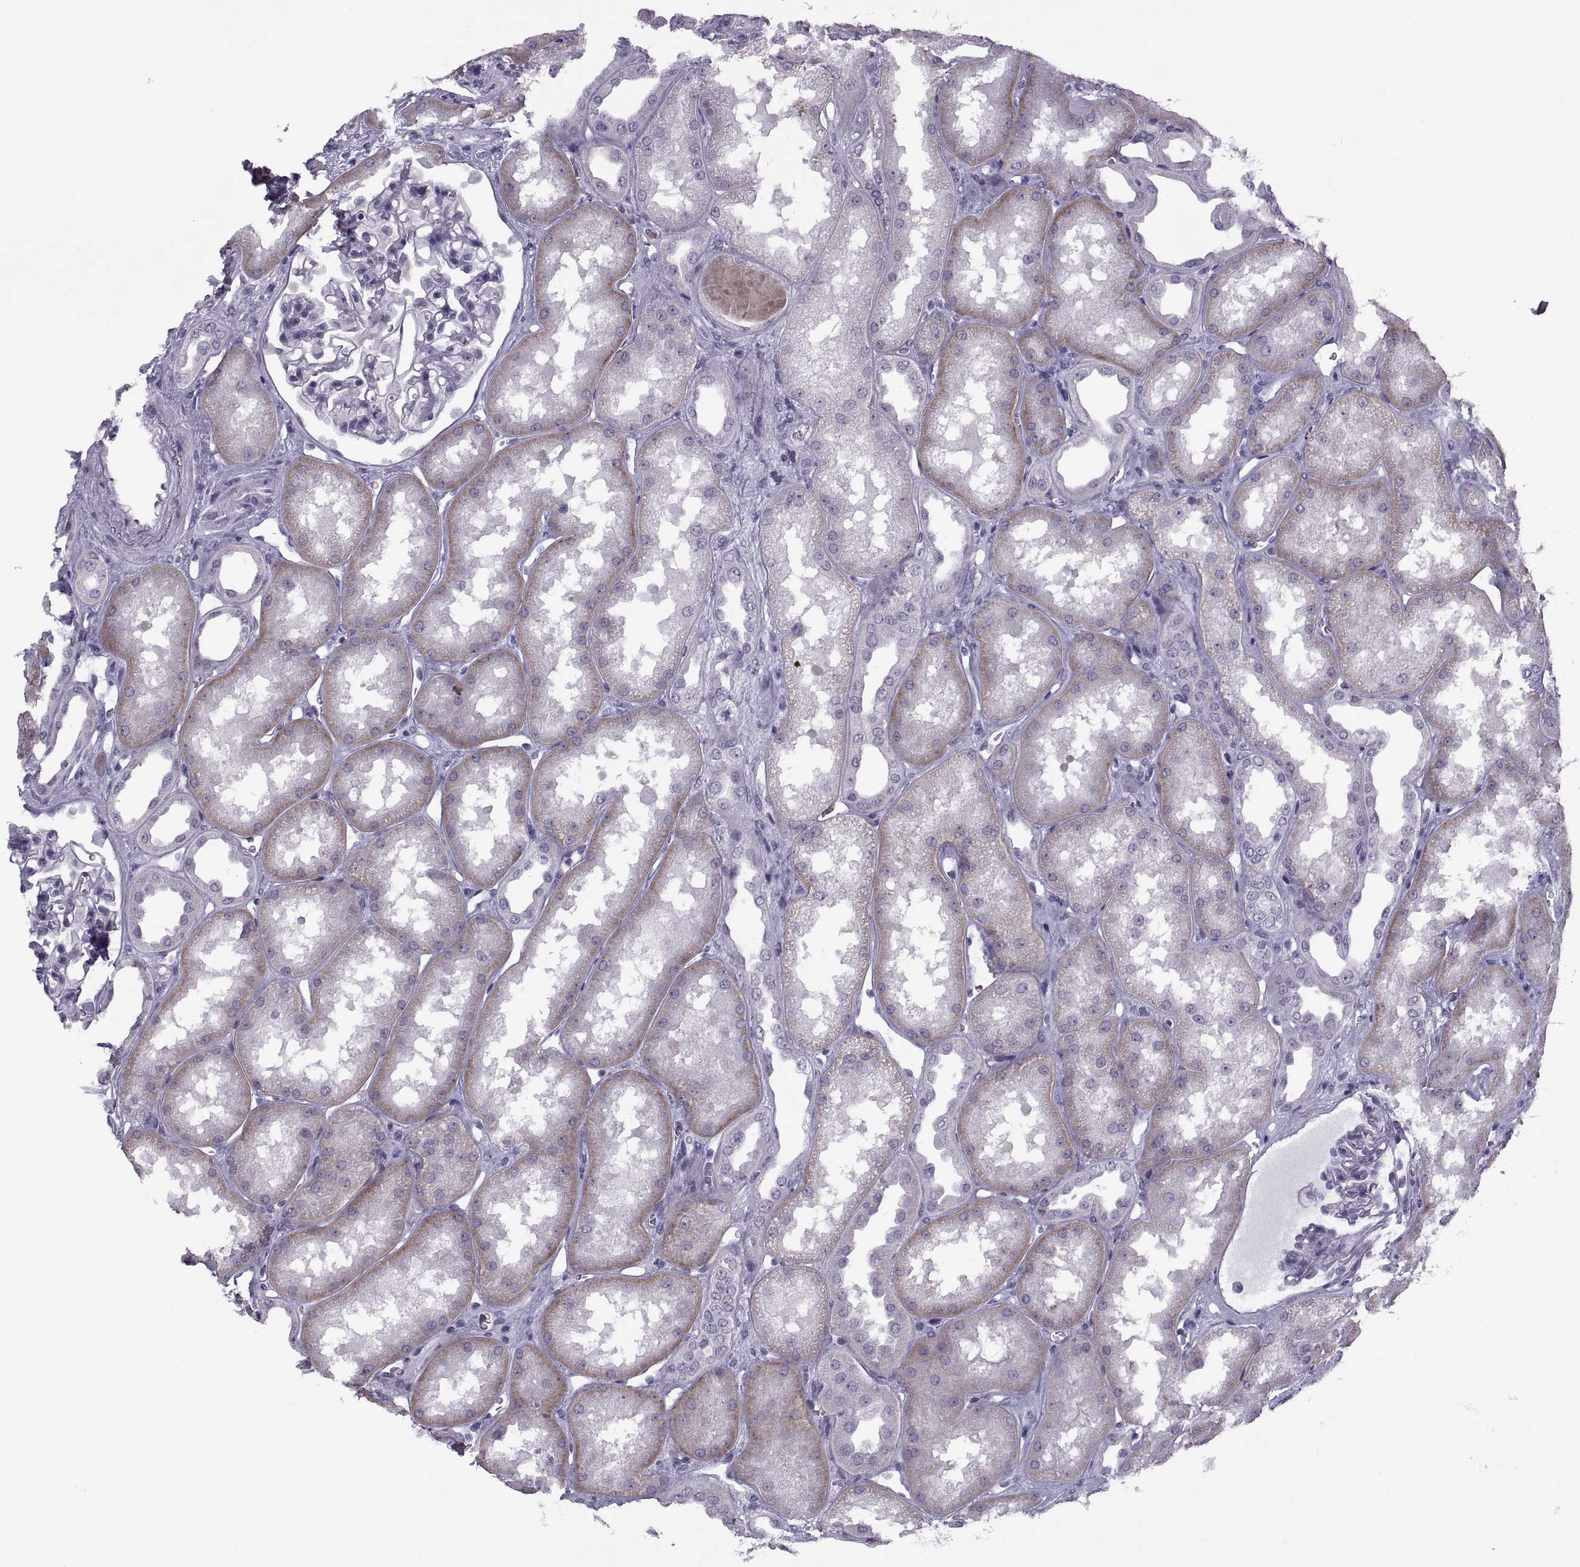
{"staining": {"intensity": "negative", "quantity": "none", "location": "none"}, "tissue": "kidney", "cell_type": "Cells in glomeruli", "image_type": "normal", "snomed": [{"axis": "morphology", "description": "Normal tissue, NOS"}, {"axis": "topography", "description": "Kidney"}], "caption": "Immunohistochemical staining of benign kidney demonstrates no significant staining in cells in glomeruli.", "gene": "TBC1D3B", "patient": {"sex": "male", "age": 61}}